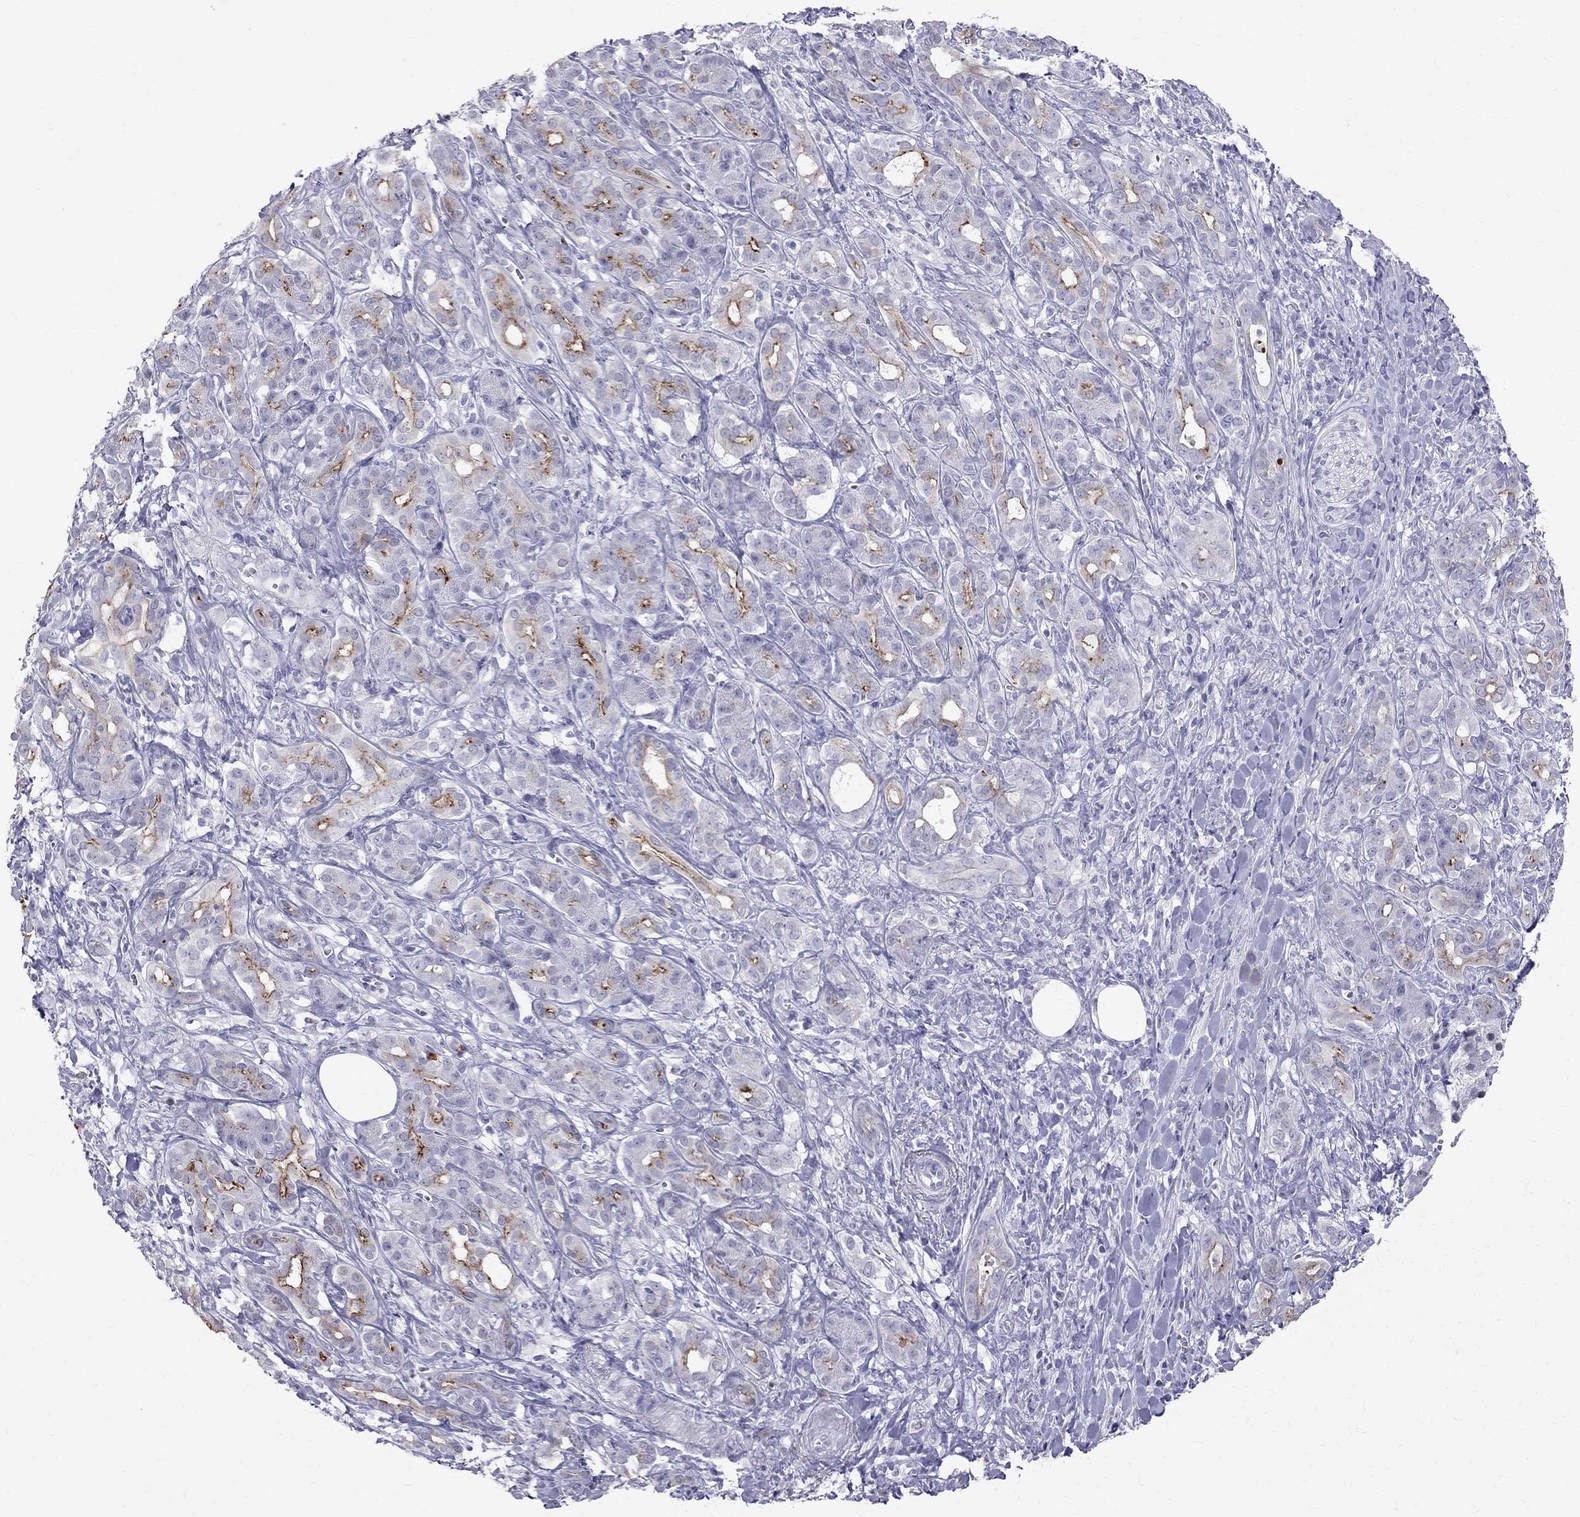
{"staining": {"intensity": "strong", "quantity": "<25%", "location": "cytoplasmic/membranous"}, "tissue": "pancreatic cancer", "cell_type": "Tumor cells", "image_type": "cancer", "snomed": [{"axis": "morphology", "description": "Adenocarcinoma, NOS"}, {"axis": "topography", "description": "Pancreas"}], "caption": "Pancreatic cancer stained for a protein (brown) exhibits strong cytoplasmic/membranous positive expression in about <25% of tumor cells.", "gene": "MUC15", "patient": {"sex": "male", "age": 61}}